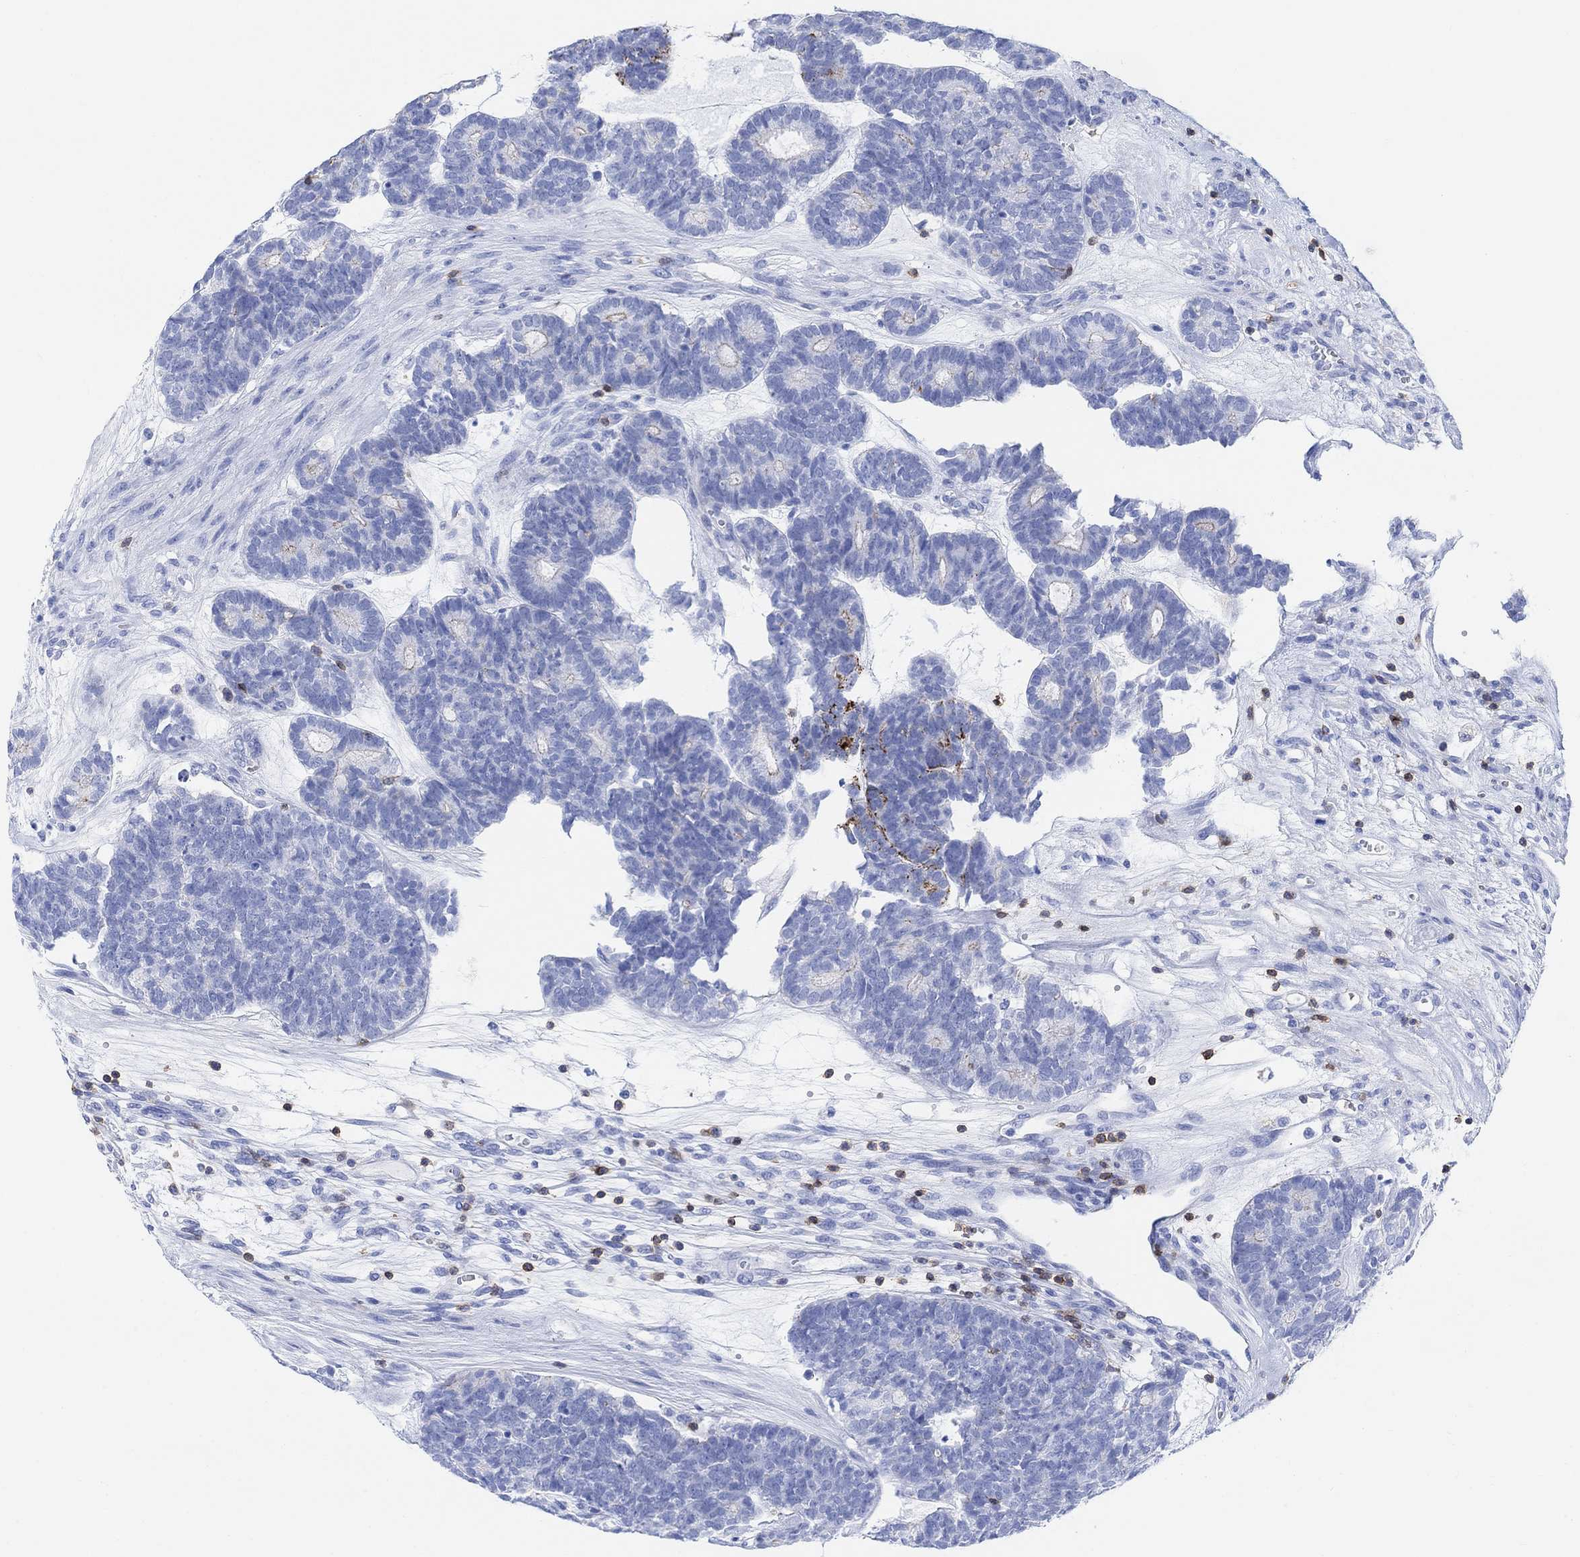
{"staining": {"intensity": "strong", "quantity": "<25%", "location": "cytoplasmic/membranous"}, "tissue": "head and neck cancer", "cell_type": "Tumor cells", "image_type": "cancer", "snomed": [{"axis": "morphology", "description": "Adenocarcinoma, NOS"}, {"axis": "topography", "description": "Head-Neck"}], "caption": "The immunohistochemical stain highlights strong cytoplasmic/membranous expression in tumor cells of head and neck adenocarcinoma tissue.", "gene": "GPR65", "patient": {"sex": "female", "age": 81}}